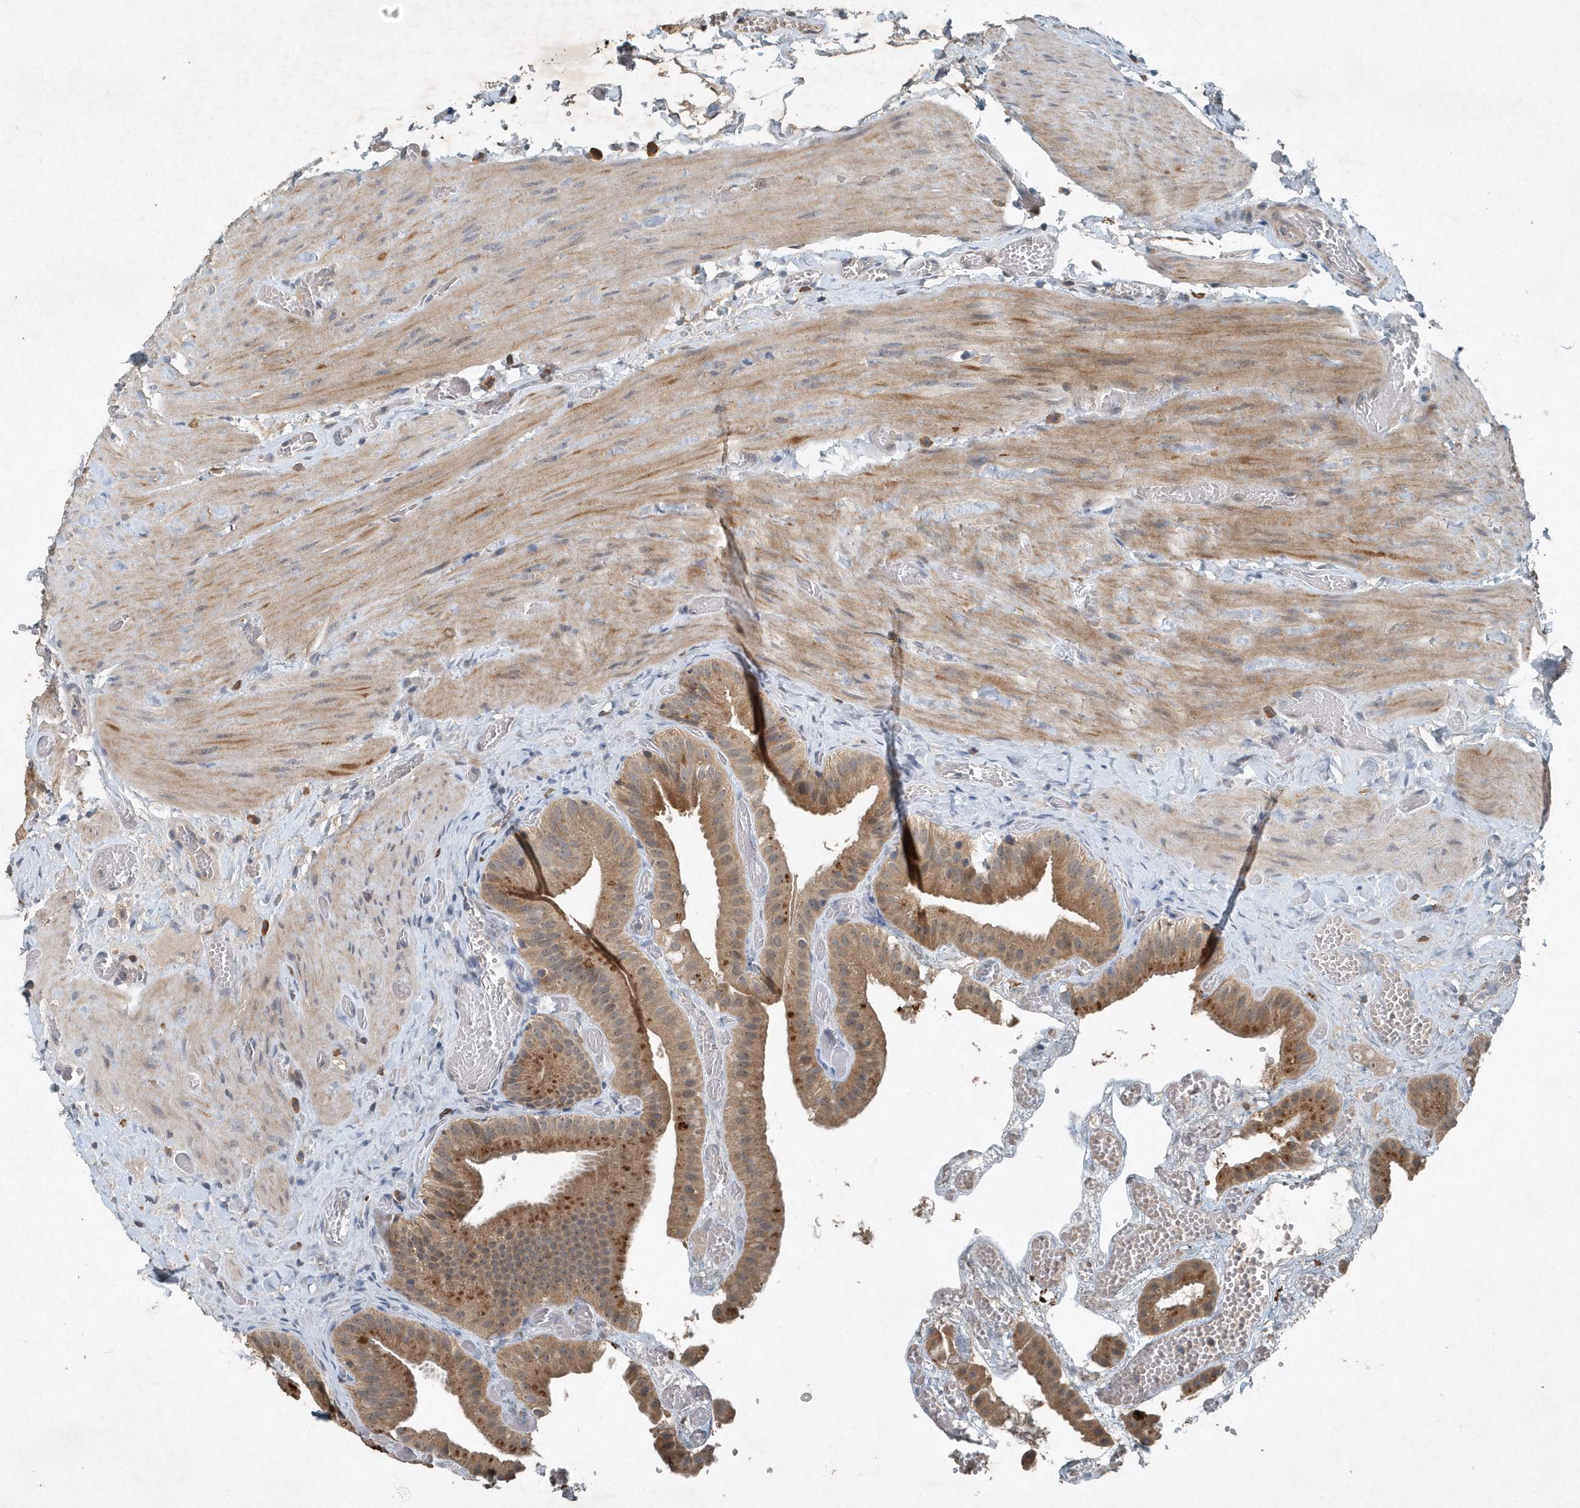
{"staining": {"intensity": "moderate", "quantity": ">75%", "location": "cytoplasmic/membranous"}, "tissue": "gallbladder", "cell_type": "Glandular cells", "image_type": "normal", "snomed": [{"axis": "morphology", "description": "Normal tissue, NOS"}, {"axis": "topography", "description": "Gallbladder"}], "caption": "Protein expression analysis of unremarkable human gallbladder reveals moderate cytoplasmic/membranous staining in approximately >75% of glandular cells.", "gene": "SCFD2", "patient": {"sex": "female", "age": 64}}